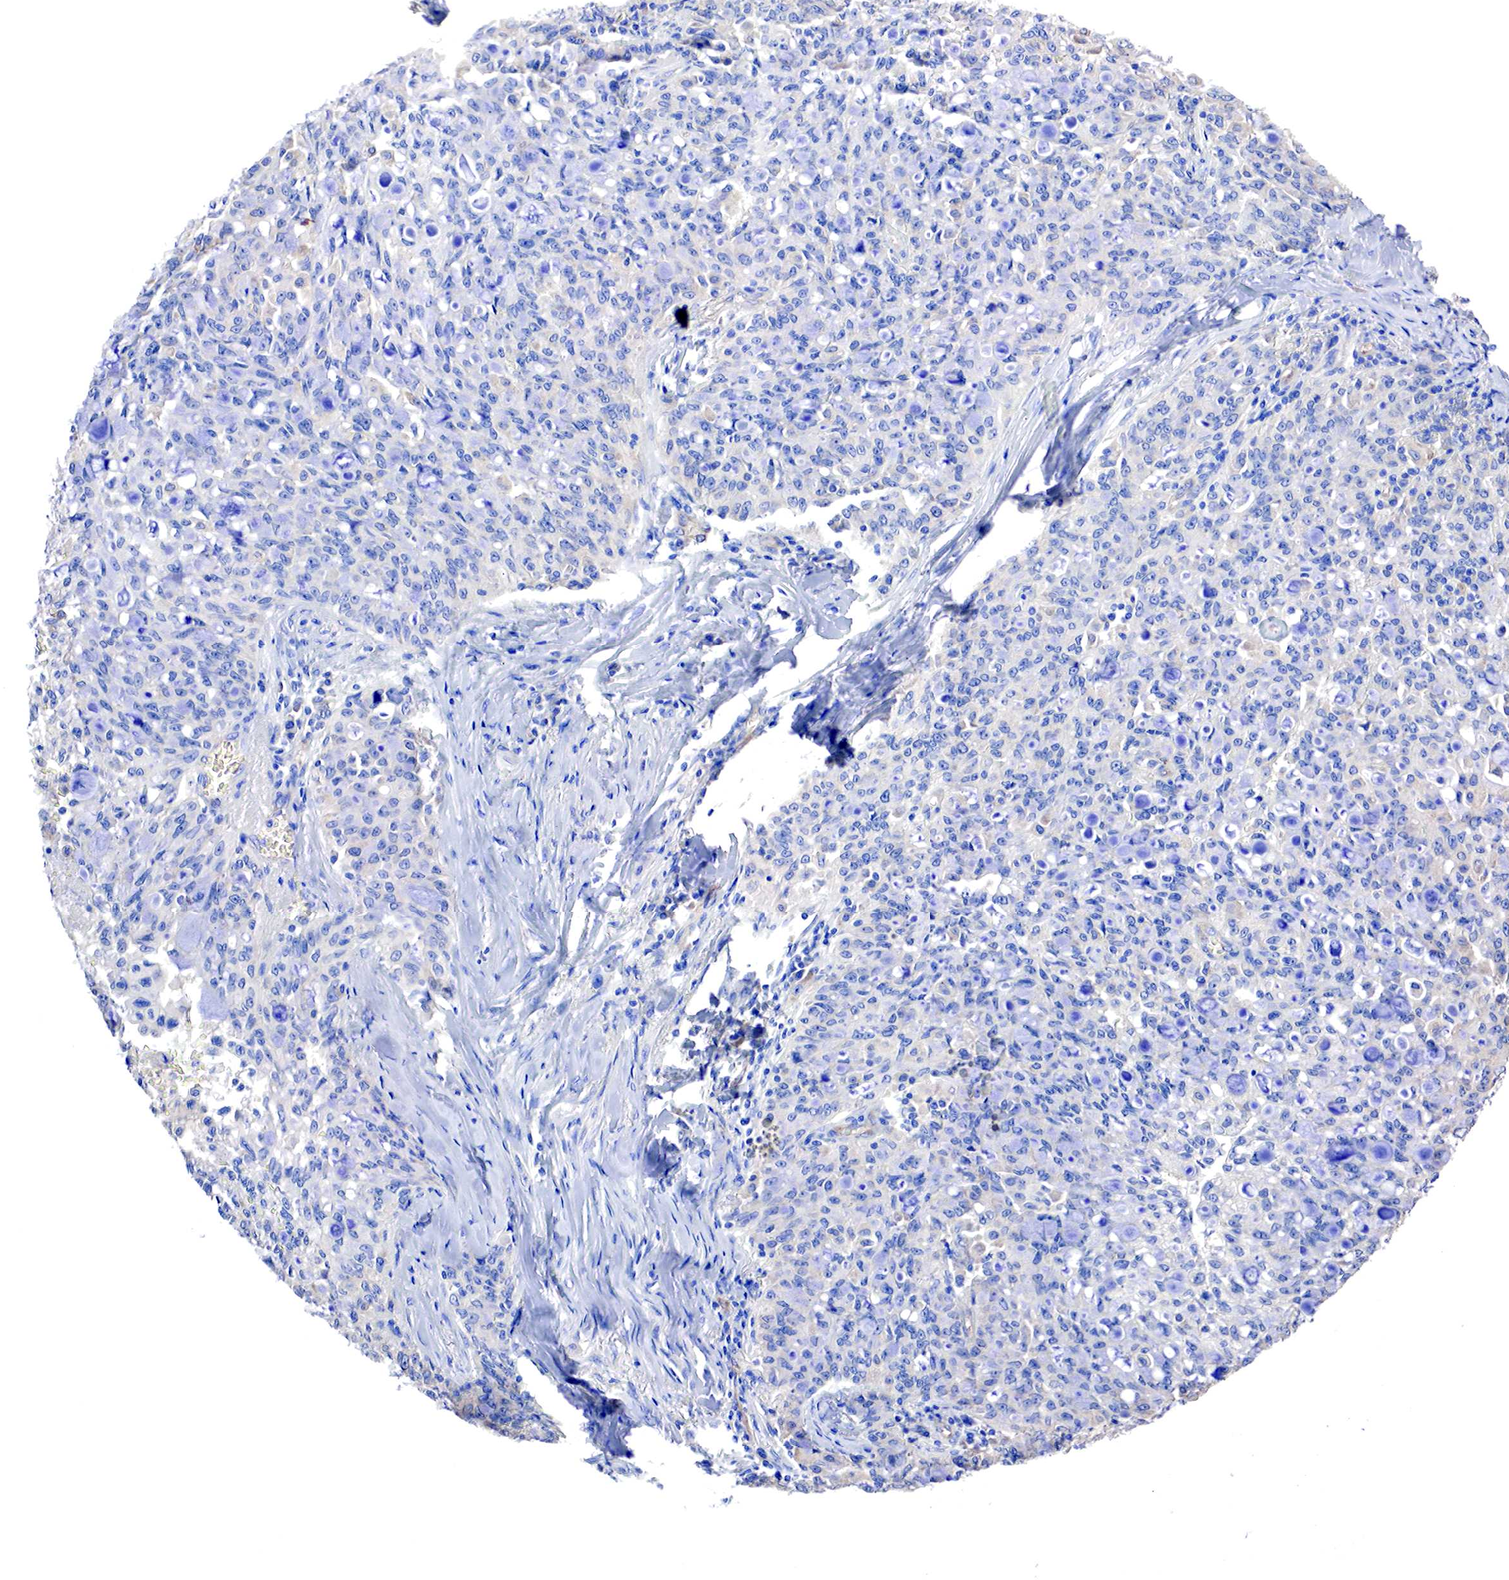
{"staining": {"intensity": "weak", "quantity": "<25%", "location": "cytoplasmic/membranous"}, "tissue": "lung cancer", "cell_type": "Tumor cells", "image_type": "cancer", "snomed": [{"axis": "morphology", "description": "Adenocarcinoma, NOS"}, {"axis": "topography", "description": "Lung"}], "caption": "Tumor cells are negative for protein expression in human lung cancer.", "gene": "RDX", "patient": {"sex": "female", "age": 44}}